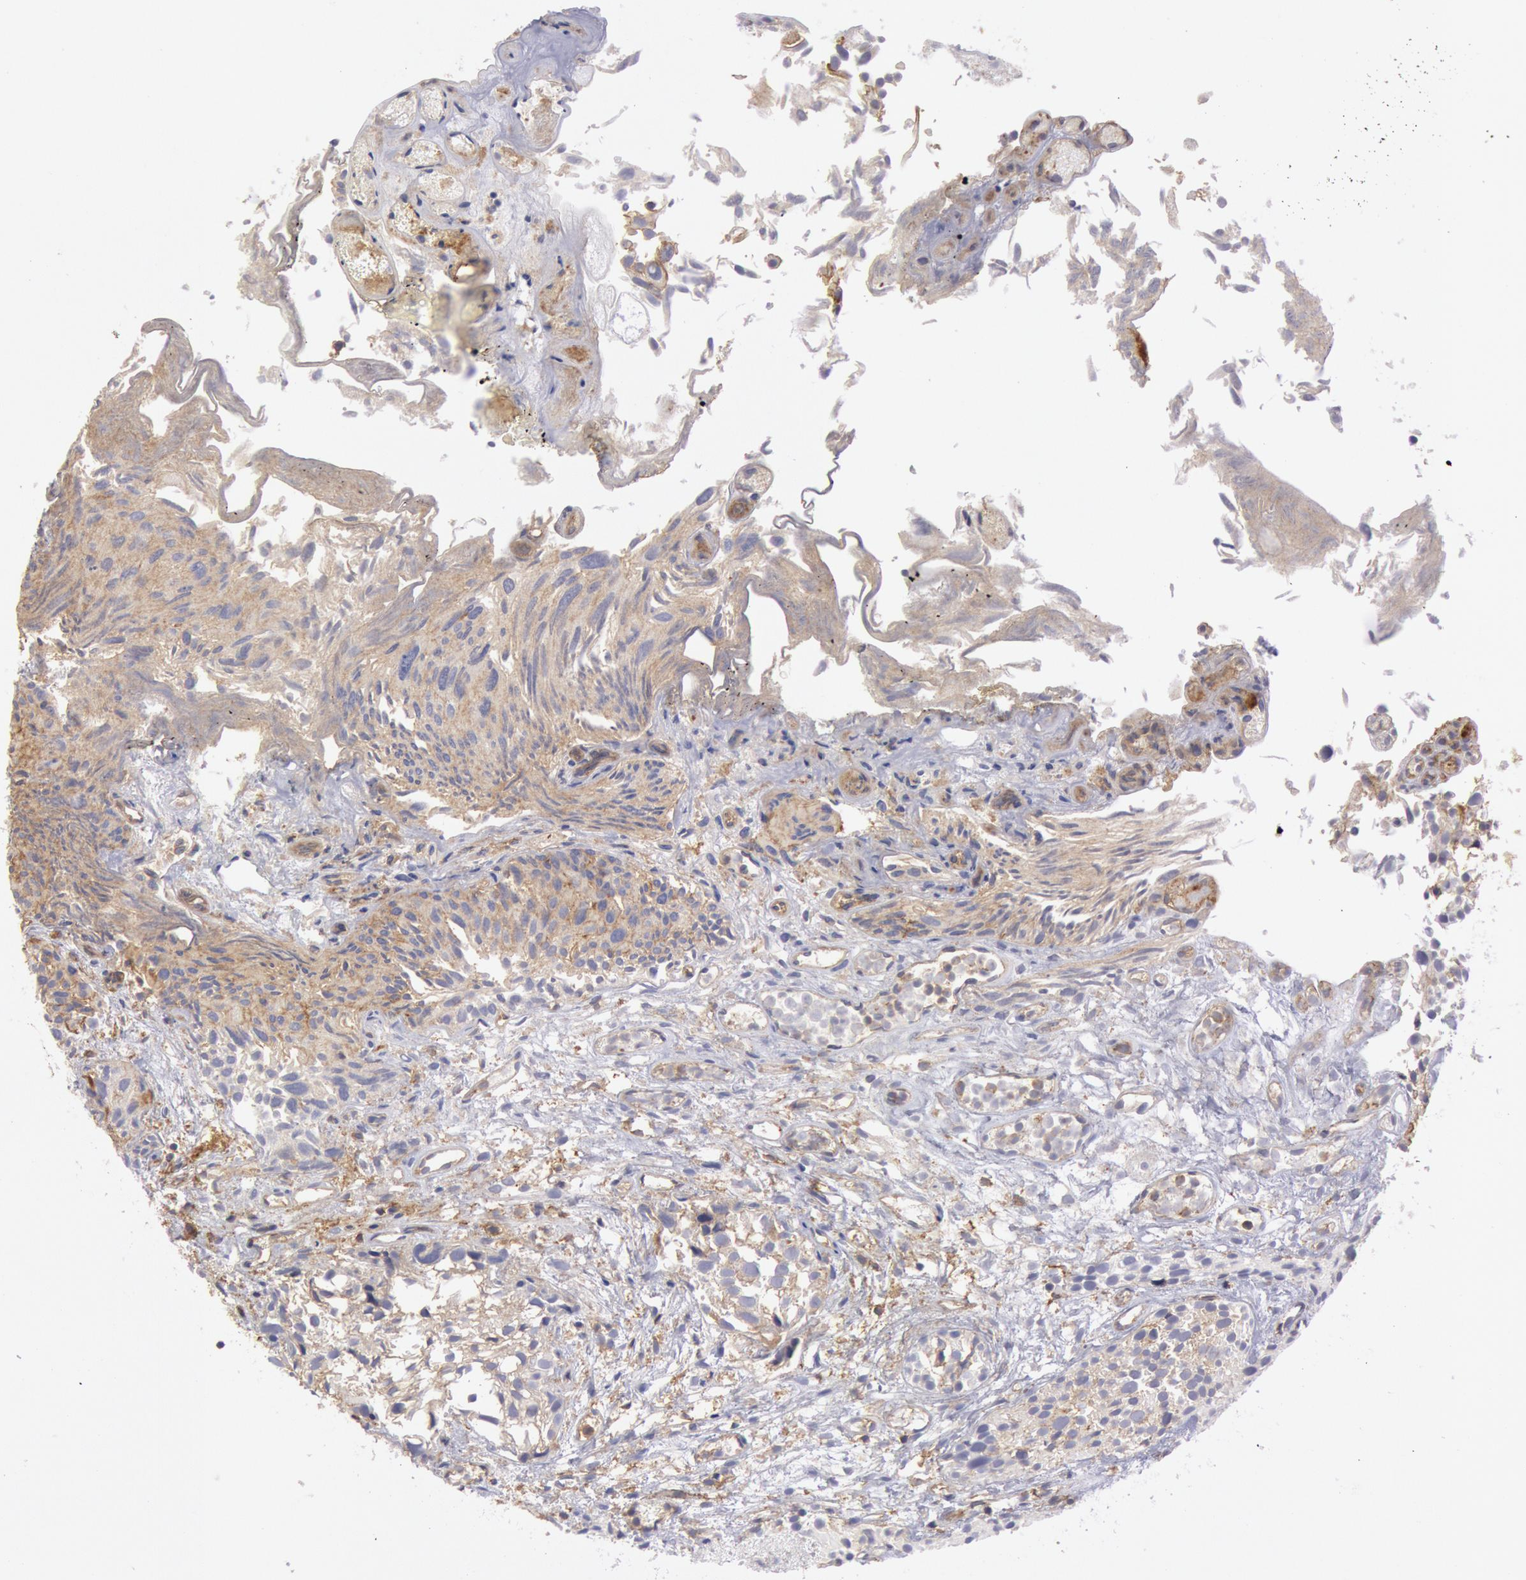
{"staining": {"intensity": "weak", "quantity": ">75%", "location": "cytoplasmic/membranous"}, "tissue": "urothelial cancer", "cell_type": "Tumor cells", "image_type": "cancer", "snomed": [{"axis": "morphology", "description": "Urothelial carcinoma, High grade"}, {"axis": "topography", "description": "Urinary bladder"}], "caption": "Weak cytoplasmic/membranous protein staining is appreciated in approximately >75% of tumor cells in urothelial carcinoma (high-grade).", "gene": "SNAP23", "patient": {"sex": "female", "age": 78}}